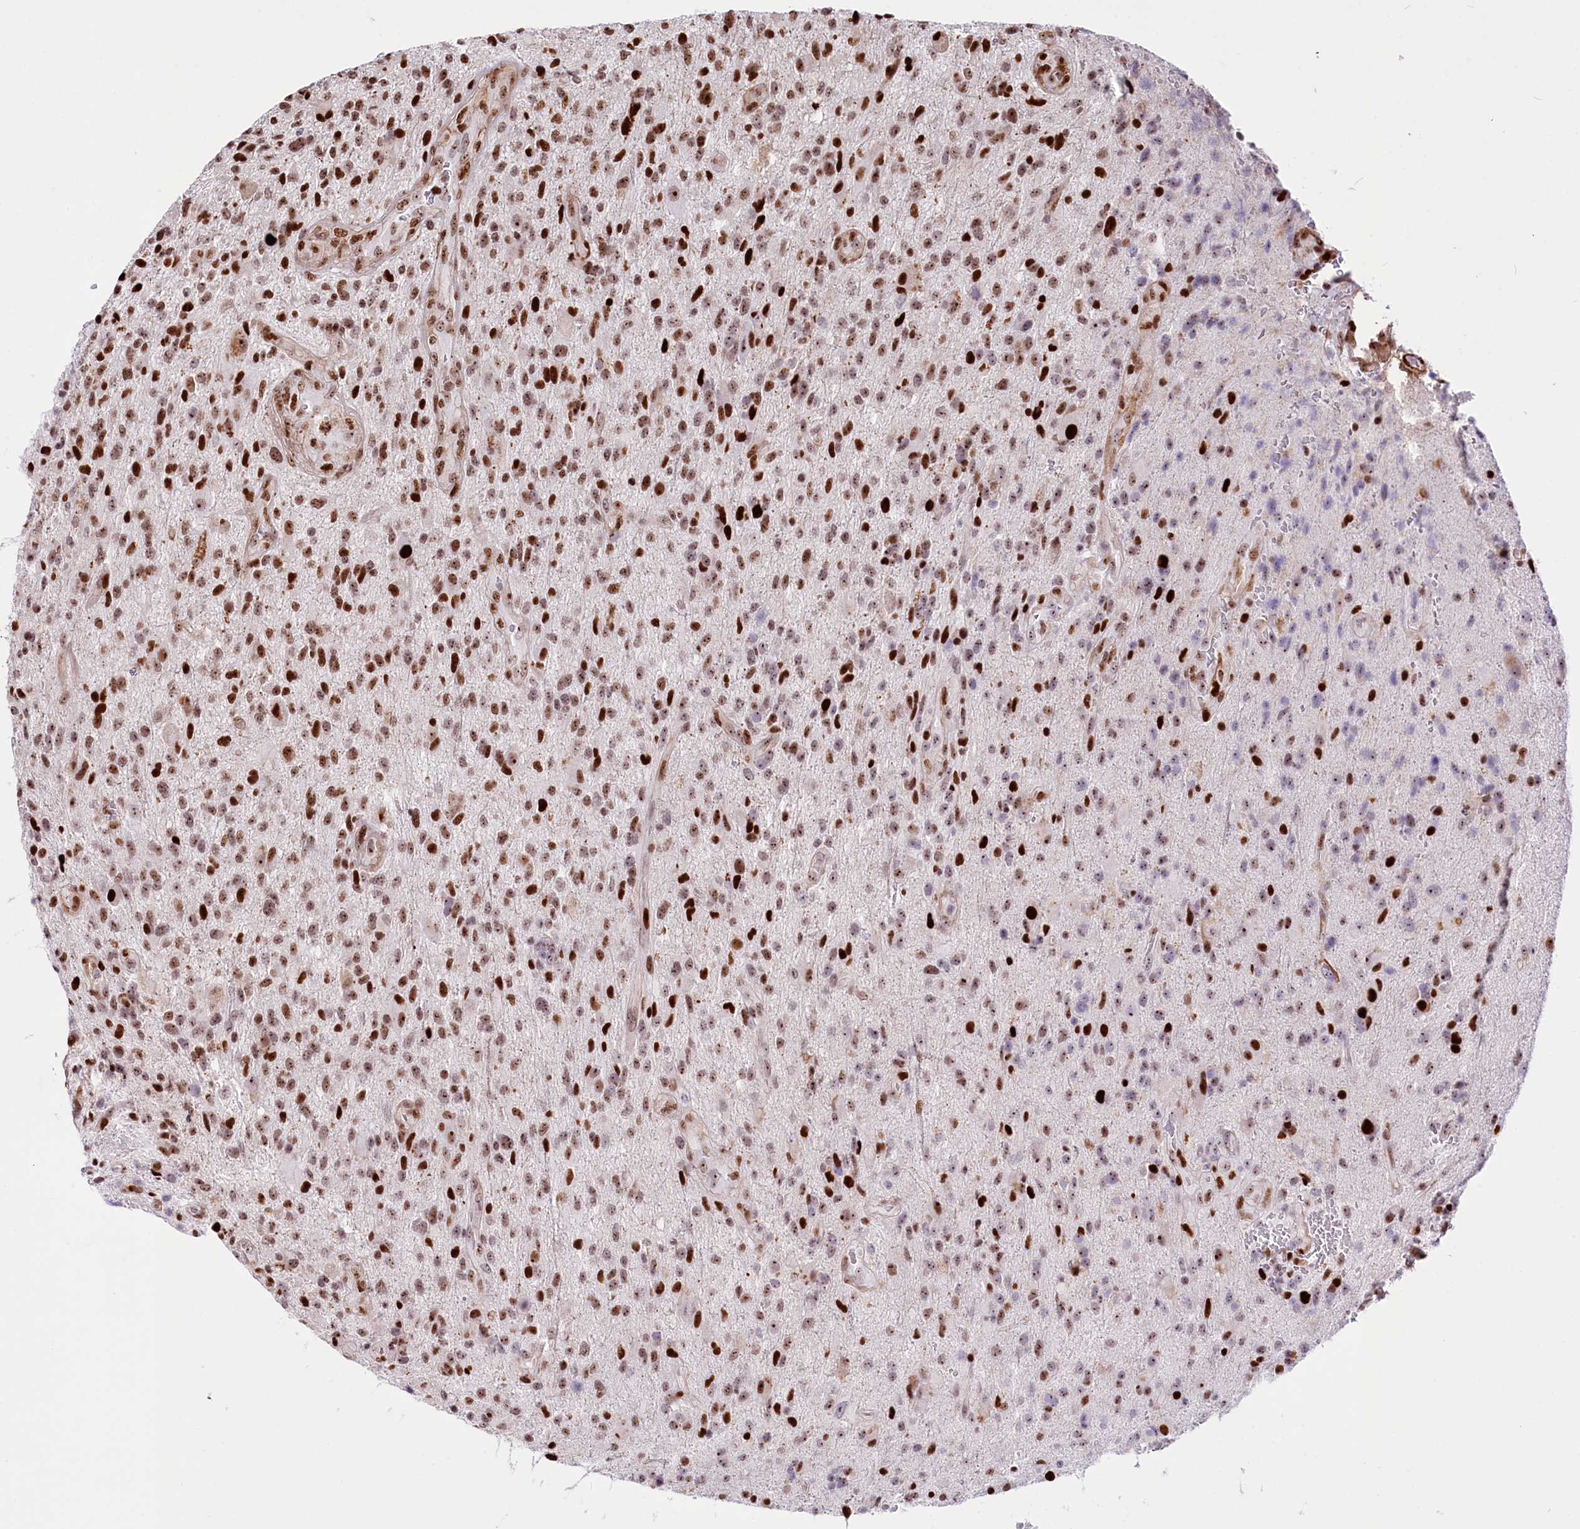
{"staining": {"intensity": "strong", "quantity": "25%-75%", "location": "nuclear"}, "tissue": "glioma", "cell_type": "Tumor cells", "image_type": "cancer", "snomed": [{"axis": "morphology", "description": "Glioma, malignant, High grade"}, {"axis": "topography", "description": "Brain"}], "caption": "This is an image of immunohistochemistry (IHC) staining of malignant glioma (high-grade), which shows strong staining in the nuclear of tumor cells.", "gene": "PTMS", "patient": {"sex": "male", "age": 47}}